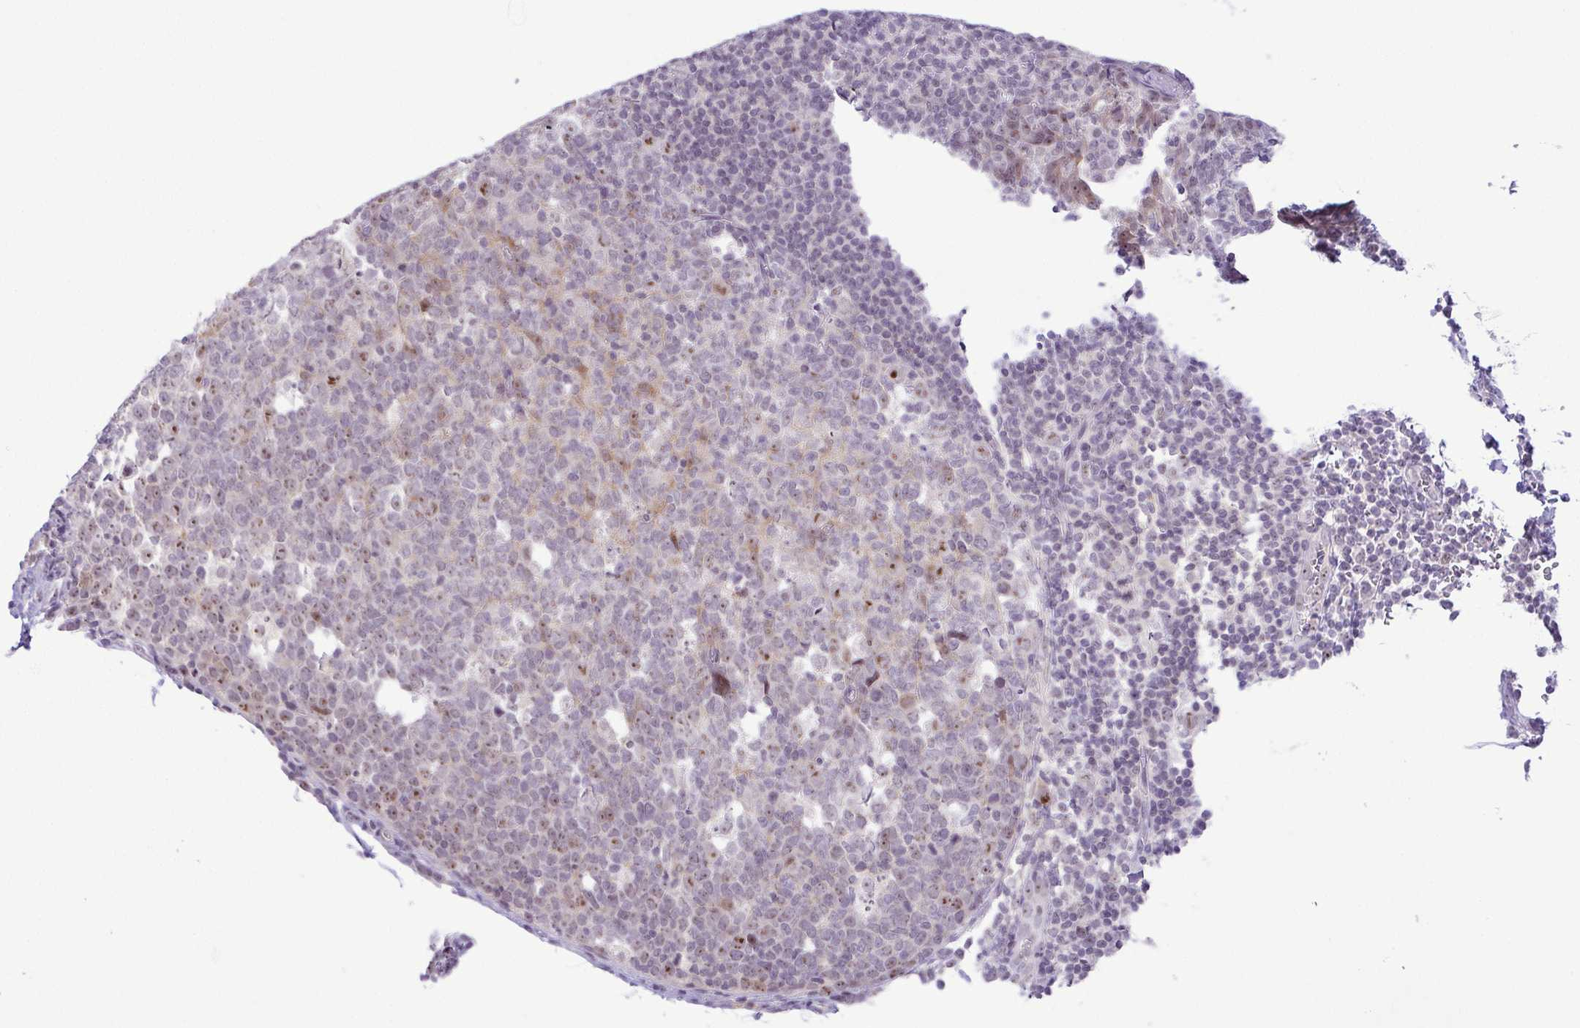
{"staining": {"intensity": "weak", "quantity": "<25%", "location": "cytoplasmic/membranous"}, "tissue": "tonsil", "cell_type": "Germinal center cells", "image_type": "normal", "snomed": [{"axis": "morphology", "description": "Normal tissue, NOS"}, {"axis": "topography", "description": "Tonsil"}], "caption": "Immunohistochemistry histopathology image of benign tonsil: tonsil stained with DAB demonstrates no significant protein staining in germinal center cells. Brightfield microscopy of IHC stained with DAB (3,3'-diaminobenzidine) (brown) and hematoxylin (blue), captured at high magnification.", "gene": "RSL24D1", "patient": {"sex": "male", "age": 27}}